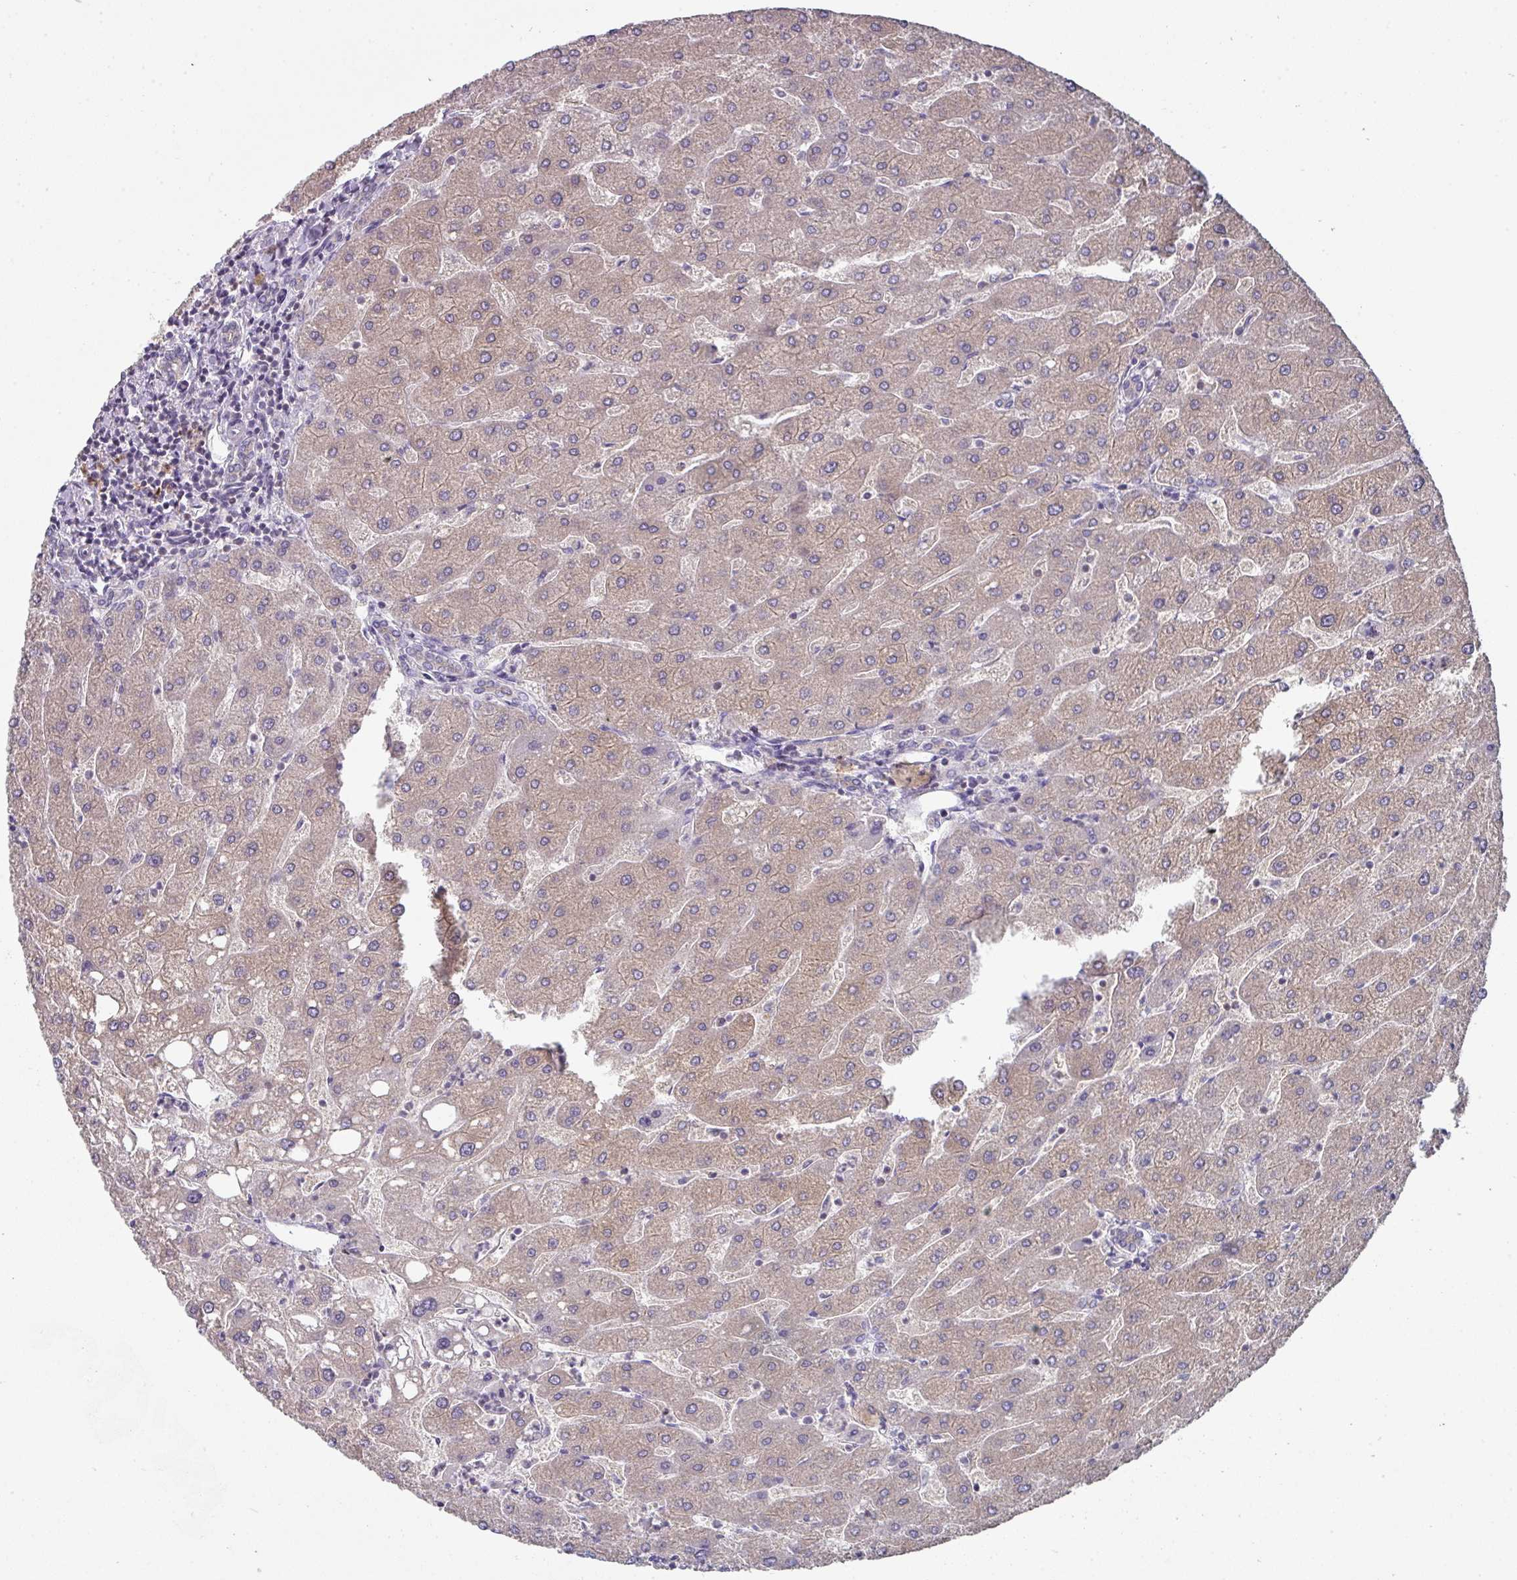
{"staining": {"intensity": "negative", "quantity": "none", "location": "none"}, "tissue": "liver", "cell_type": "Cholangiocytes", "image_type": "normal", "snomed": [{"axis": "morphology", "description": "Normal tissue, NOS"}, {"axis": "topography", "description": "Liver"}], "caption": "Immunohistochemistry (IHC) photomicrograph of normal human liver stained for a protein (brown), which displays no staining in cholangiocytes.", "gene": "DCAF12L1", "patient": {"sex": "male", "age": 67}}